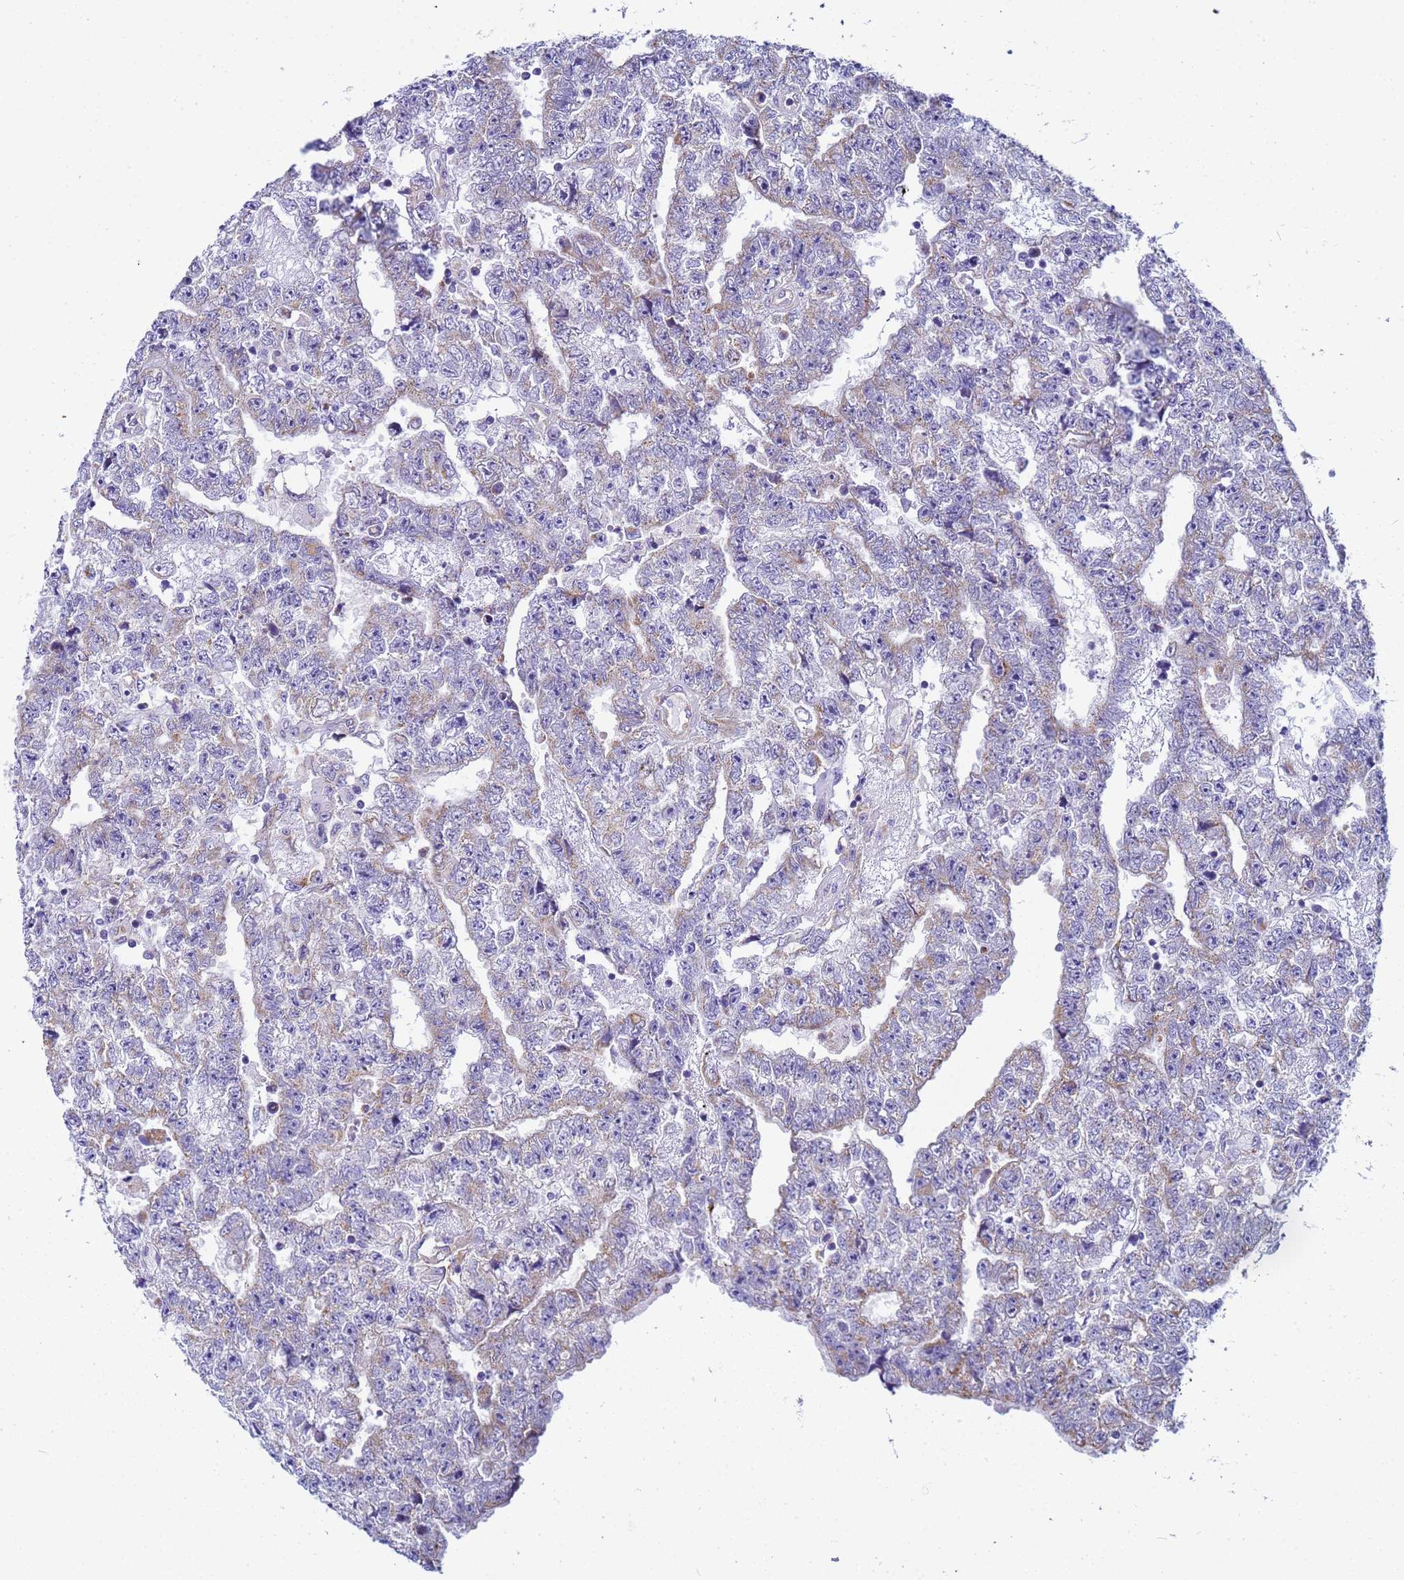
{"staining": {"intensity": "weak", "quantity": "25%-75%", "location": "cytoplasmic/membranous"}, "tissue": "testis cancer", "cell_type": "Tumor cells", "image_type": "cancer", "snomed": [{"axis": "morphology", "description": "Carcinoma, Embryonal, NOS"}, {"axis": "topography", "description": "Testis"}], "caption": "IHC (DAB (3,3'-diaminobenzidine)) staining of human testis cancer (embryonal carcinoma) reveals weak cytoplasmic/membranous protein expression in approximately 25%-75% of tumor cells. The staining was performed using DAB (3,3'-diaminobenzidine), with brown indicating positive protein expression. Nuclei are stained blue with hematoxylin.", "gene": "UBXN2B", "patient": {"sex": "male", "age": 25}}